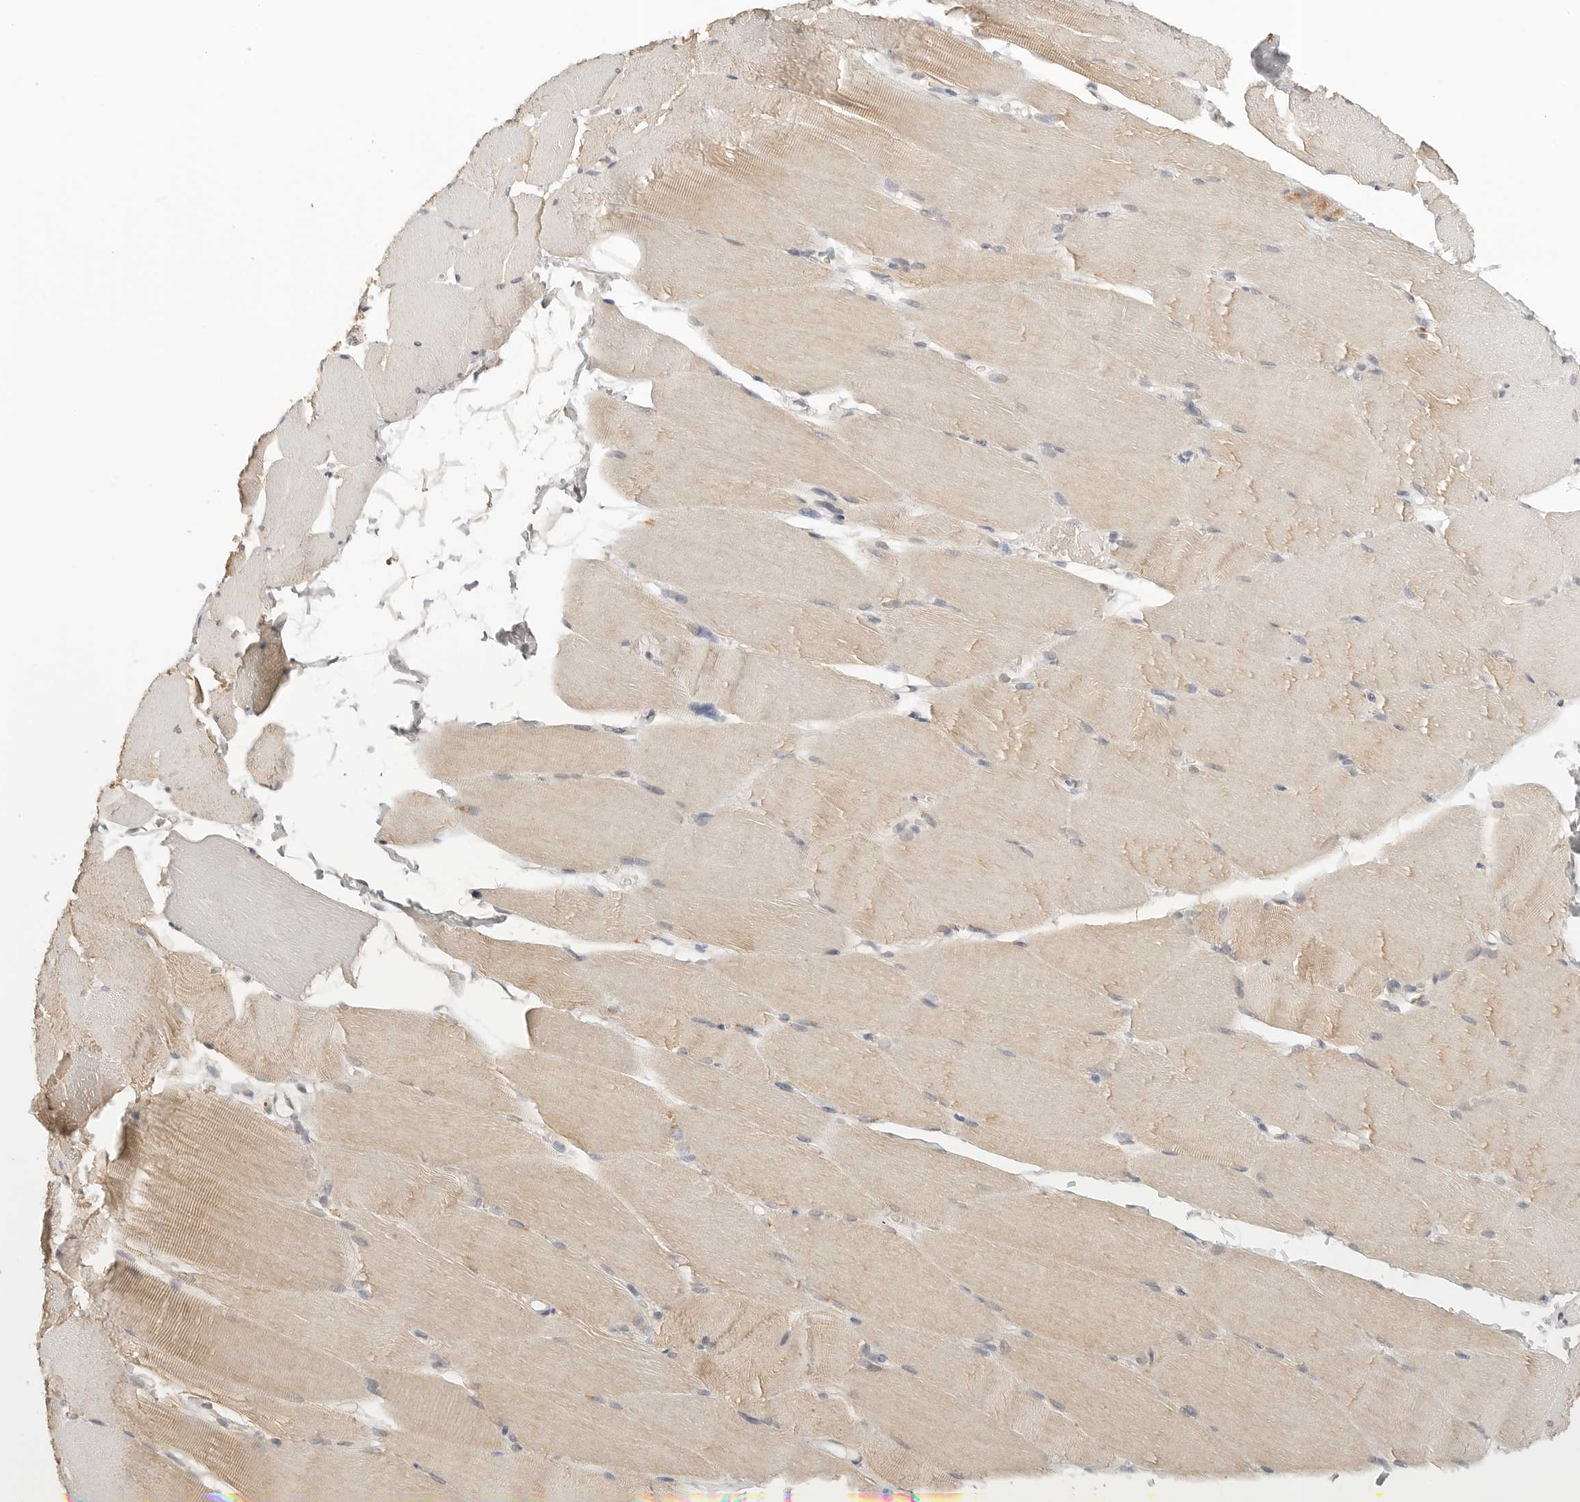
{"staining": {"intensity": "weak", "quantity": "25%-75%", "location": "cytoplasmic/membranous"}, "tissue": "skeletal muscle", "cell_type": "Myocytes", "image_type": "normal", "snomed": [{"axis": "morphology", "description": "Normal tissue, NOS"}, {"axis": "topography", "description": "Skeletal muscle"}, {"axis": "topography", "description": "Parathyroid gland"}], "caption": "This photomicrograph demonstrates immunohistochemistry staining of benign human skeletal muscle, with low weak cytoplasmic/membranous expression in approximately 25%-75% of myocytes.", "gene": "IL24", "patient": {"sex": "female", "age": 37}}